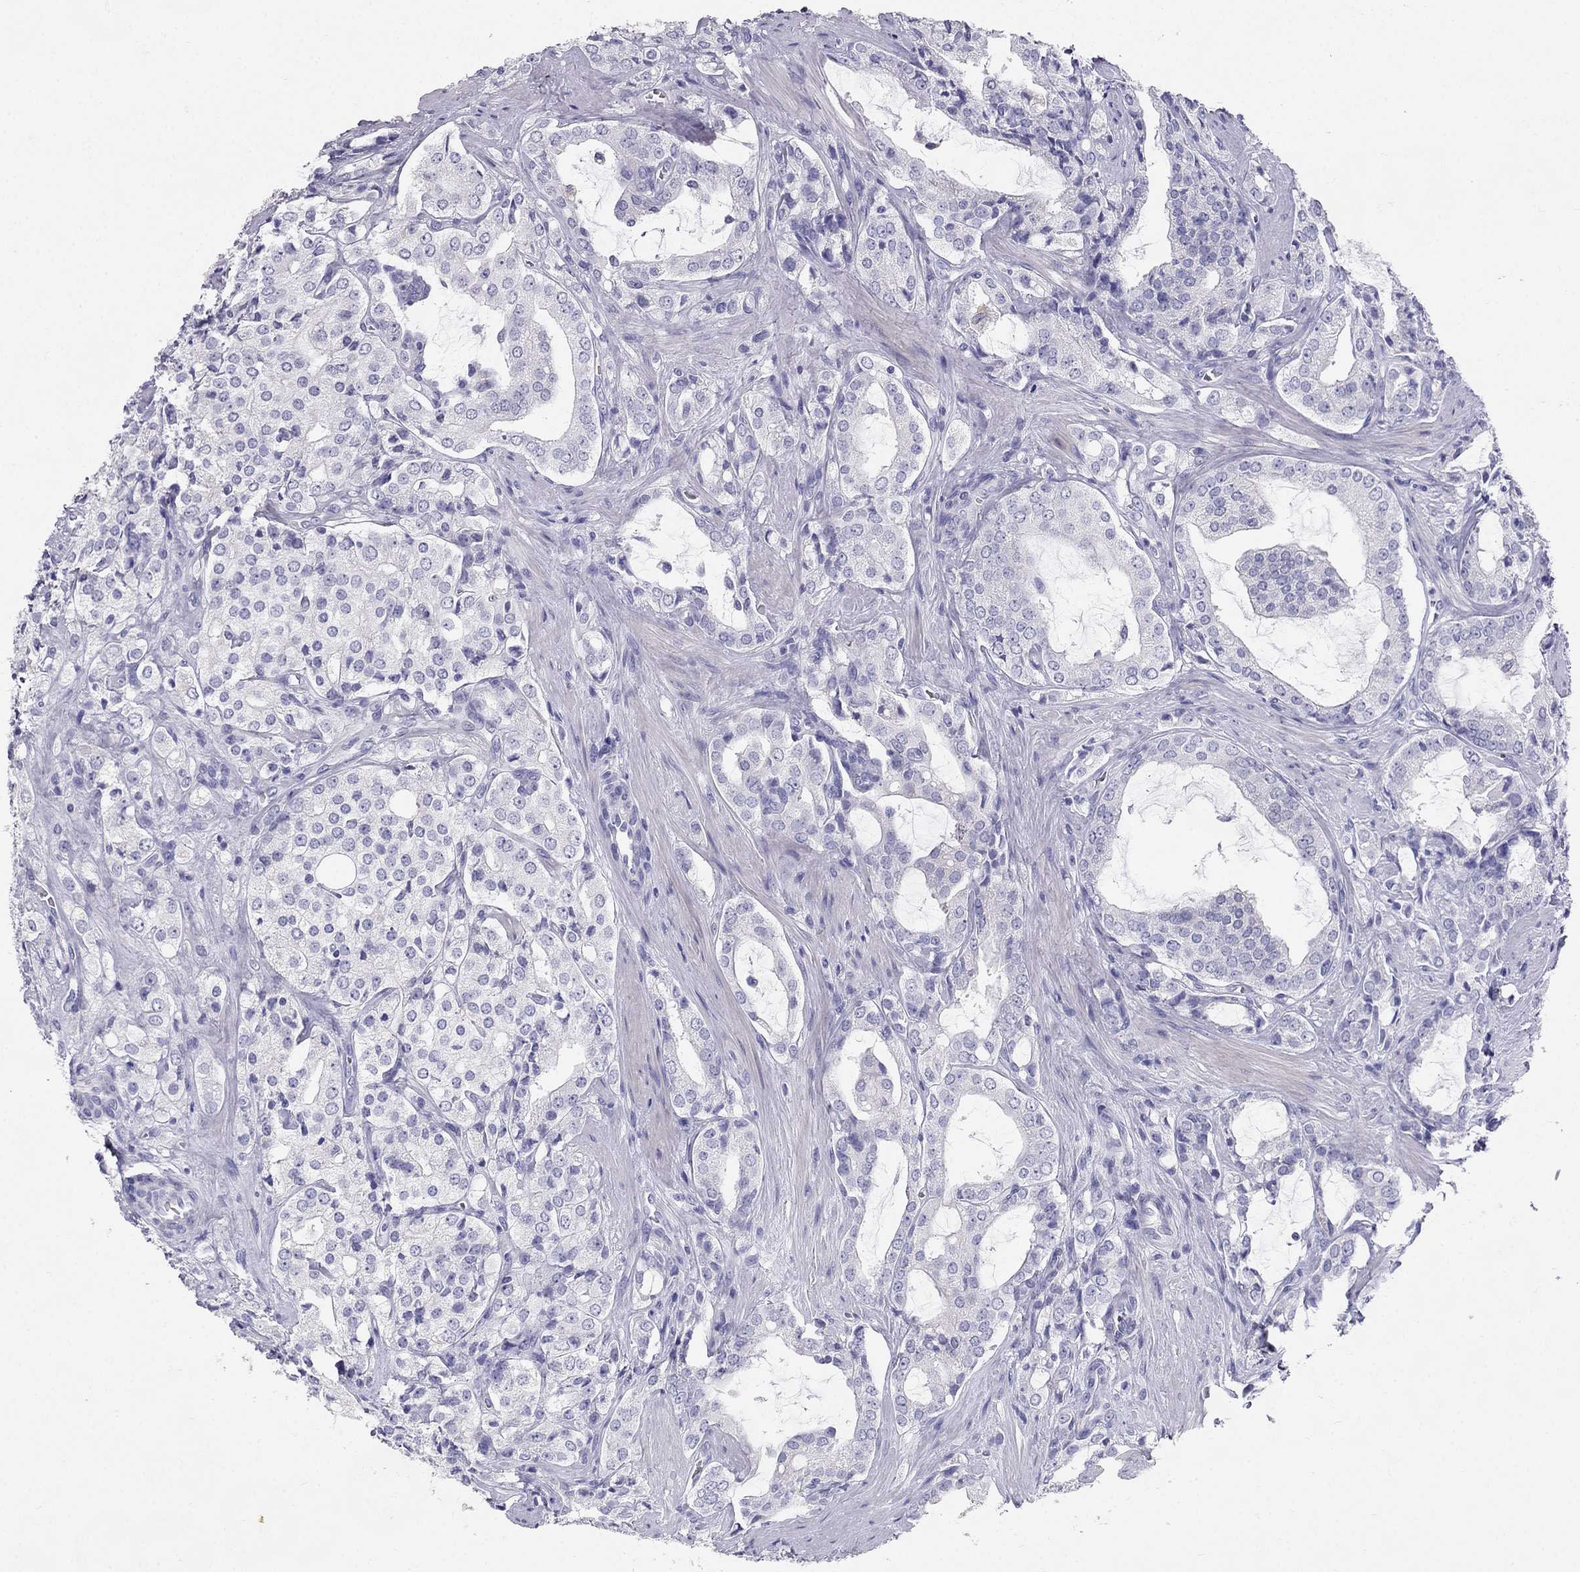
{"staining": {"intensity": "negative", "quantity": "none", "location": "none"}, "tissue": "prostate cancer", "cell_type": "Tumor cells", "image_type": "cancer", "snomed": [{"axis": "morphology", "description": "Adenocarcinoma, NOS"}, {"axis": "topography", "description": "Prostate"}], "caption": "Tumor cells are negative for brown protein staining in prostate cancer.", "gene": "RFLNA", "patient": {"sex": "male", "age": 66}}